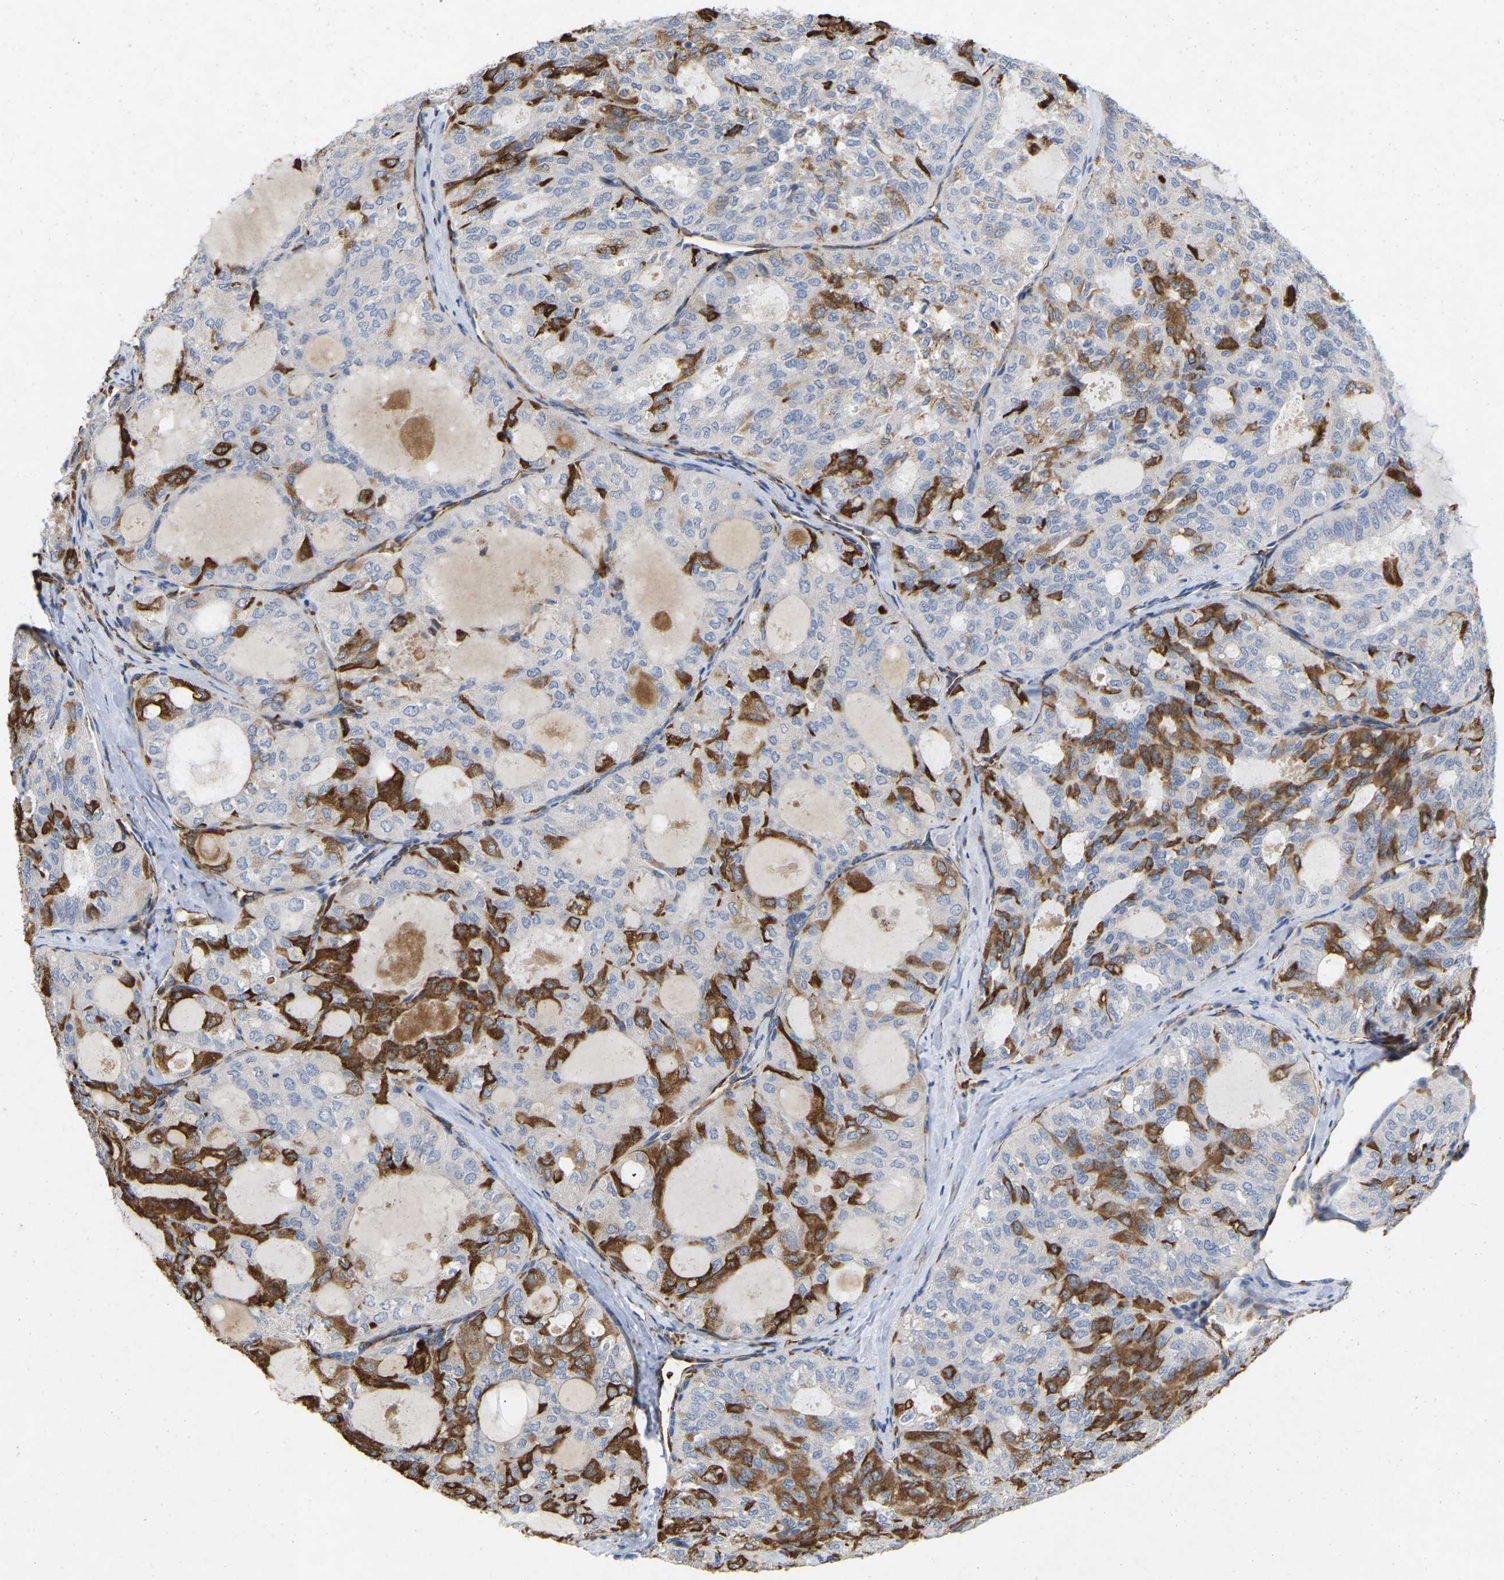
{"staining": {"intensity": "strong", "quantity": "25%-75%", "location": "cytoplasmic/membranous"}, "tissue": "thyroid cancer", "cell_type": "Tumor cells", "image_type": "cancer", "snomed": [{"axis": "morphology", "description": "Follicular adenoma carcinoma, NOS"}, {"axis": "topography", "description": "Thyroid gland"}], "caption": "Immunohistochemical staining of thyroid cancer demonstrates high levels of strong cytoplasmic/membranous expression in about 25%-75% of tumor cells.", "gene": "RHEB", "patient": {"sex": "male", "age": 75}}